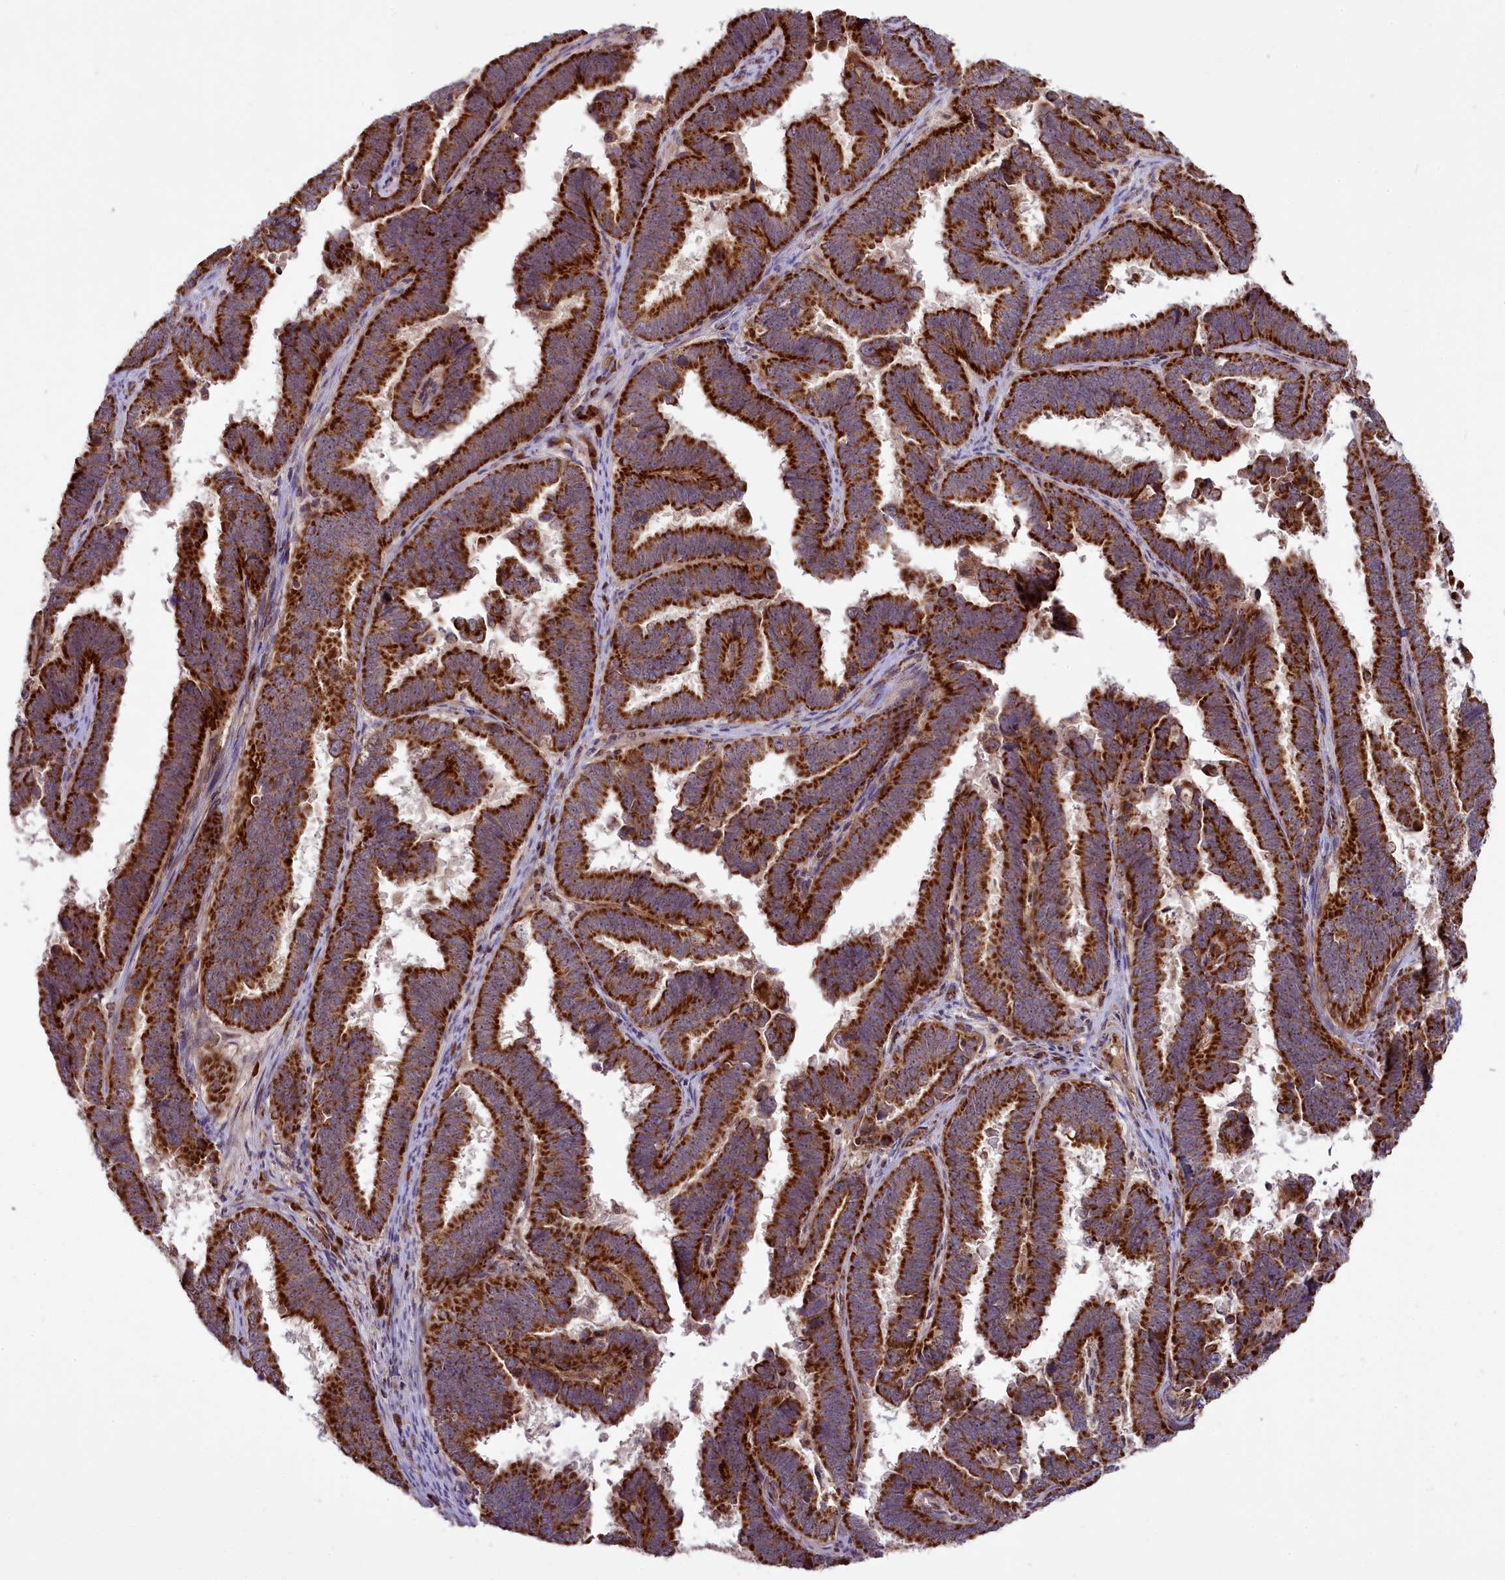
{"staining": {"intensity": "strong", "quantity": ">75%", "location": "cytoplasmic/membranous"}, "tissue": "endometrial cancer", "cell_type": "Tumor cells", "image_type": "cancer", "snomed": [{"axis": "morphology", "description": "Adenocarcinoma, NOS"}, {"axis": "topography", "description": "Endometrium"}], "caption": "This image shows immunohistochemistry (IHC) staining of human endometrial adenocarcinoma, with high strong cytoplasmic/membranous positivity in approximately >75% of tumor cells.", "gene": "COX17", "patient": {"sex": "female", "age": 75}}